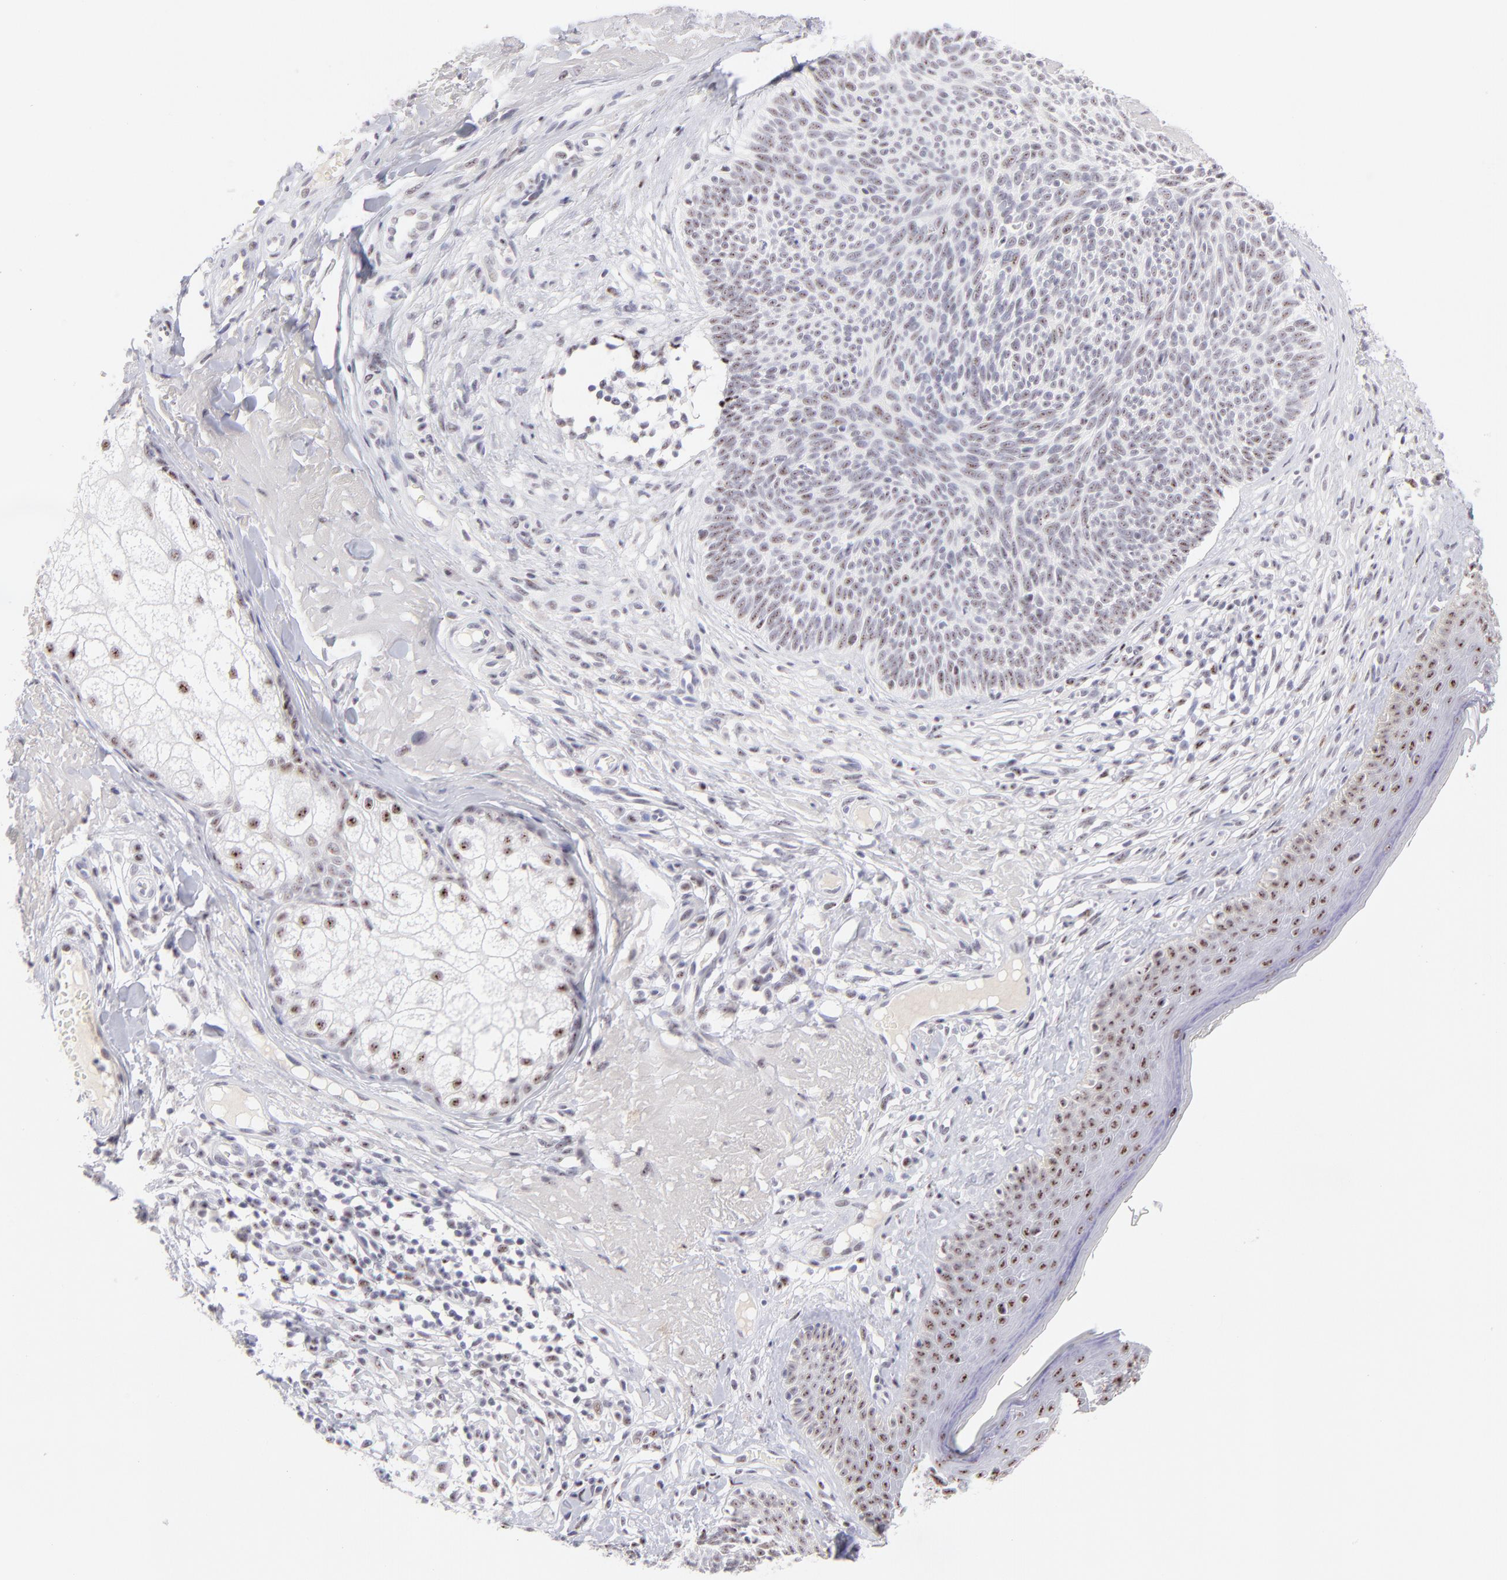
{"staining": {"intensity": "weak", "quantity": ">75%", "location": "nuclear"}, "tissue": "skin cancer", "cell_type": "Tumor cells", "image_type": "cancer", "snomed": [{"axis": "morphology", "description": "Basal cell carcinoma"}, {"axis": "topography", "description": "Skin"}], "caption": "An IHC photomicrograph of tumor tissue is shown. Protein staining in brown labels weak nuclear positivity in skin cancer within tumor cells.", "gene": "CDC25C", "patient": {"sex": "male", "age": 74}}